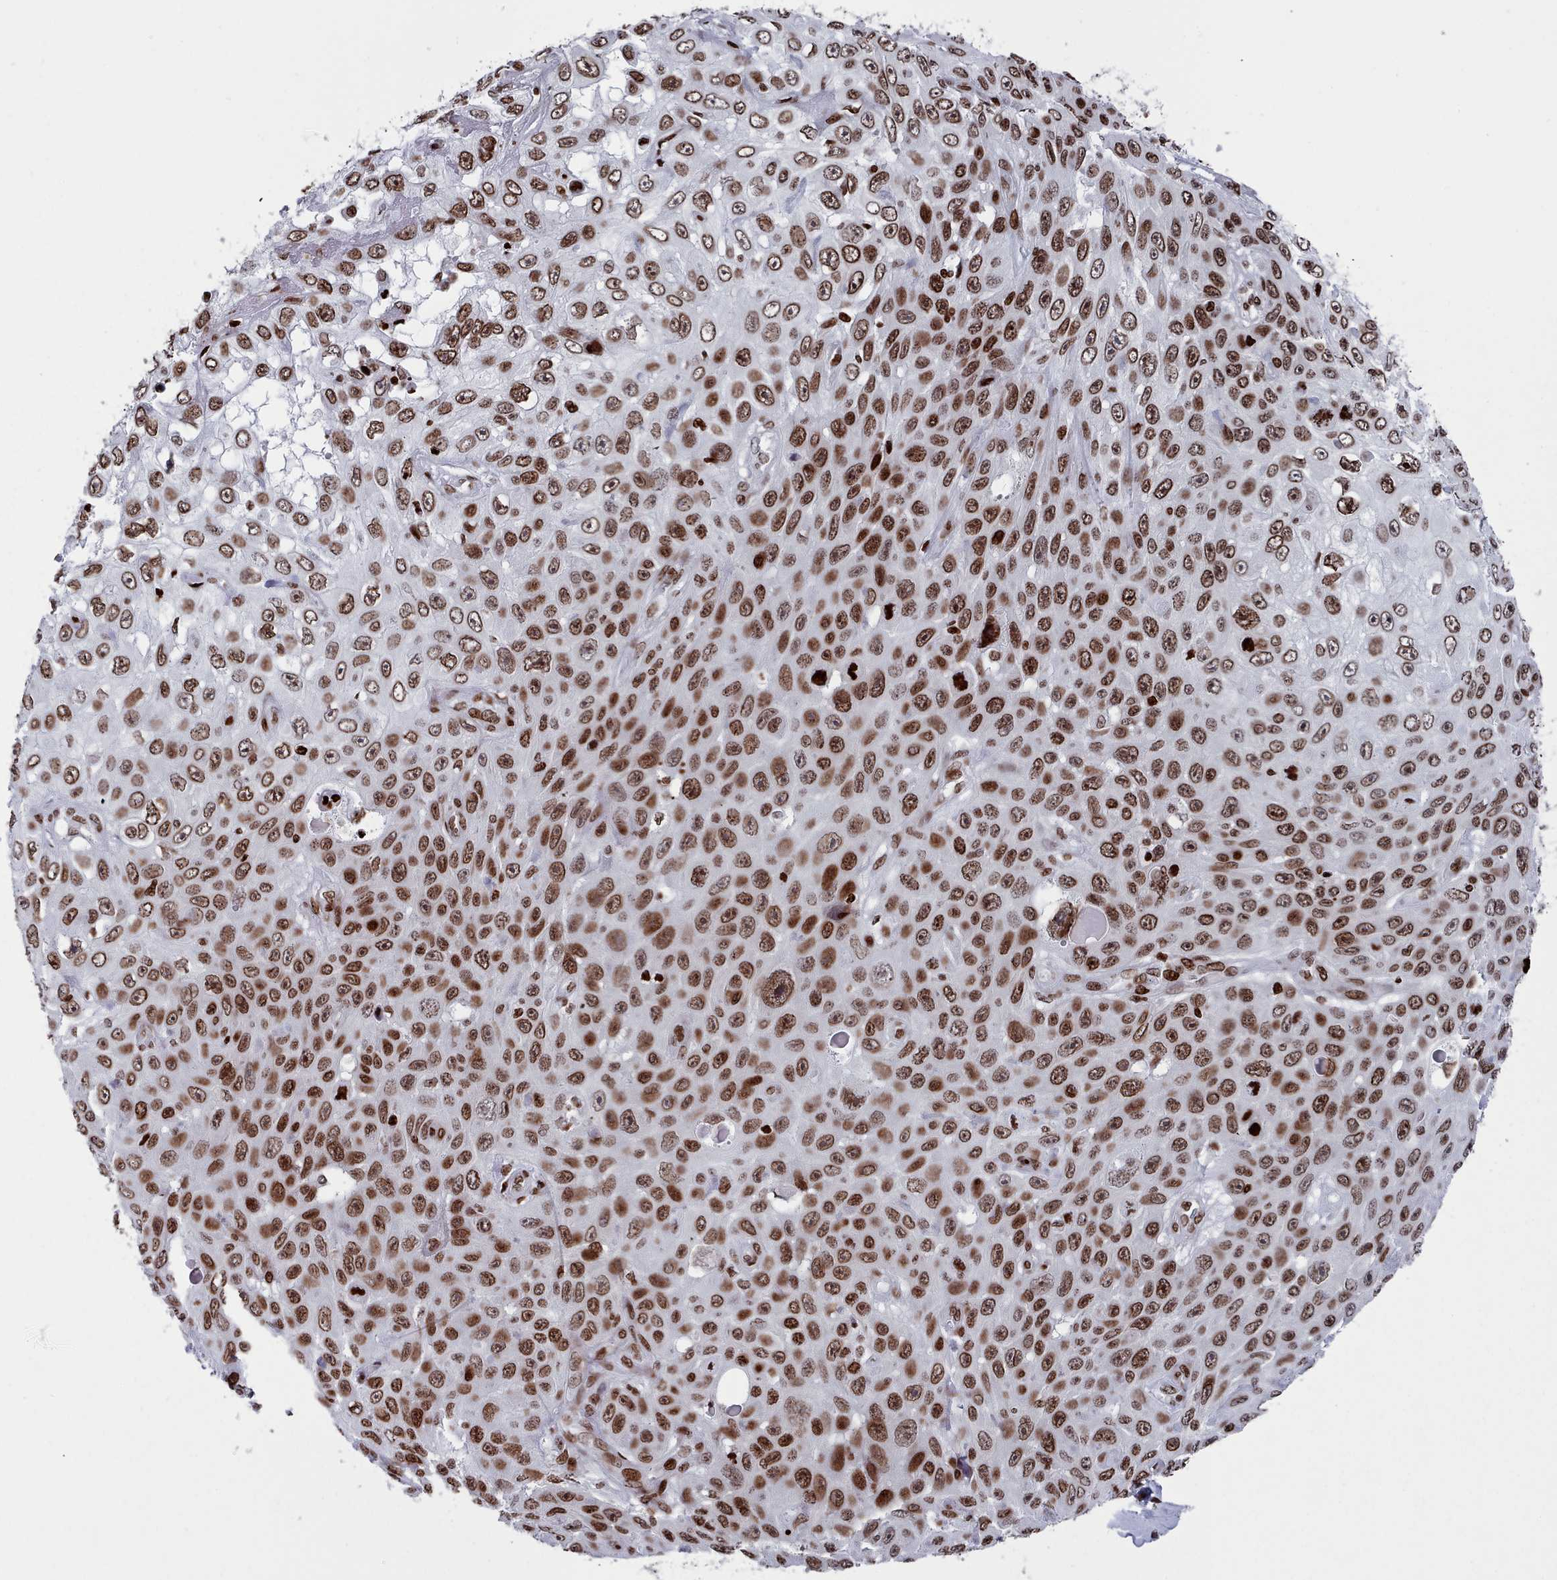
{"staining": {"intensity": "moderate", "quantity": ">75%", "location": "nuclear"}, "tissue": "skin cancer", "cell_type": "Tumor cells", "image_type": "cancer", "snomed": [{"axis": "morphology", "description": "Squamous cell carcinoma, NOS"}, {"axis": "topography", "description": "Skin"}], "caption": "Brown immunohistochemical staining in human skin cancer shows moderate nuclear staining in about >75% of tumor cells. (IHC, brightfield microscopy, high magnification).", "gene": "PCDHB12", "patient": {"sex": "male", "age": 82}}